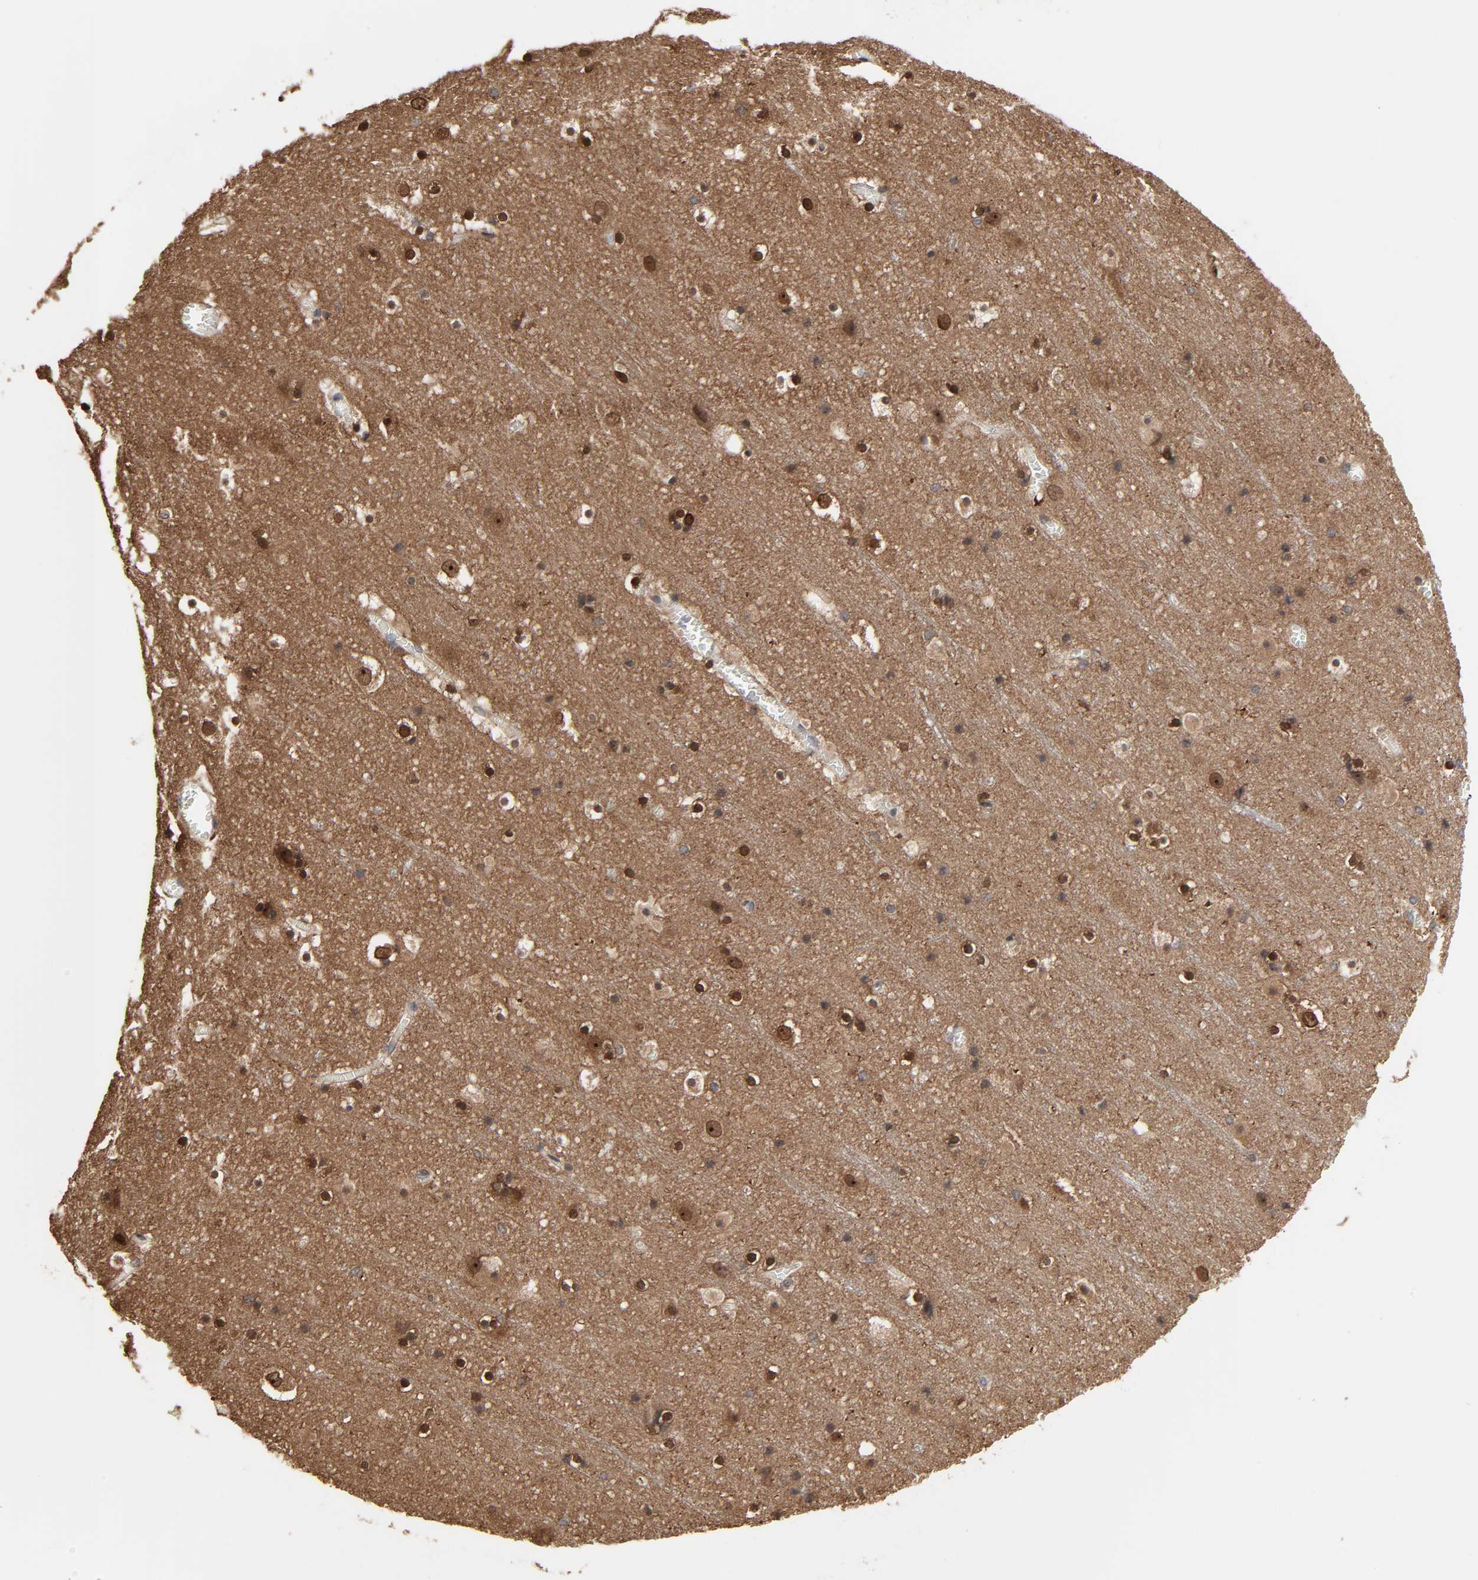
{"staining": {"intensity": "weak", "quantity": ">75%", "location": "cytoplasmic/membranous"}, "tissue": "cerebral cortex", "cell_type": "Endothelial cells", "image_type": "normal", "snomed": [{"axis": "morphology", "description": "Normal tissue, NOS"}, {"axis": "topography", "description": "Cerebral cortex"}], "caption": "Endothelial cells show low levels of weak cytoplasmic/membranous expression in about >75% of cells in normal human cerebral cortex. (Brightfield microscopy of DAB IHC at high magnification).", "gene": "DDX10", "patient": {"sex": "male", "age": 45}}